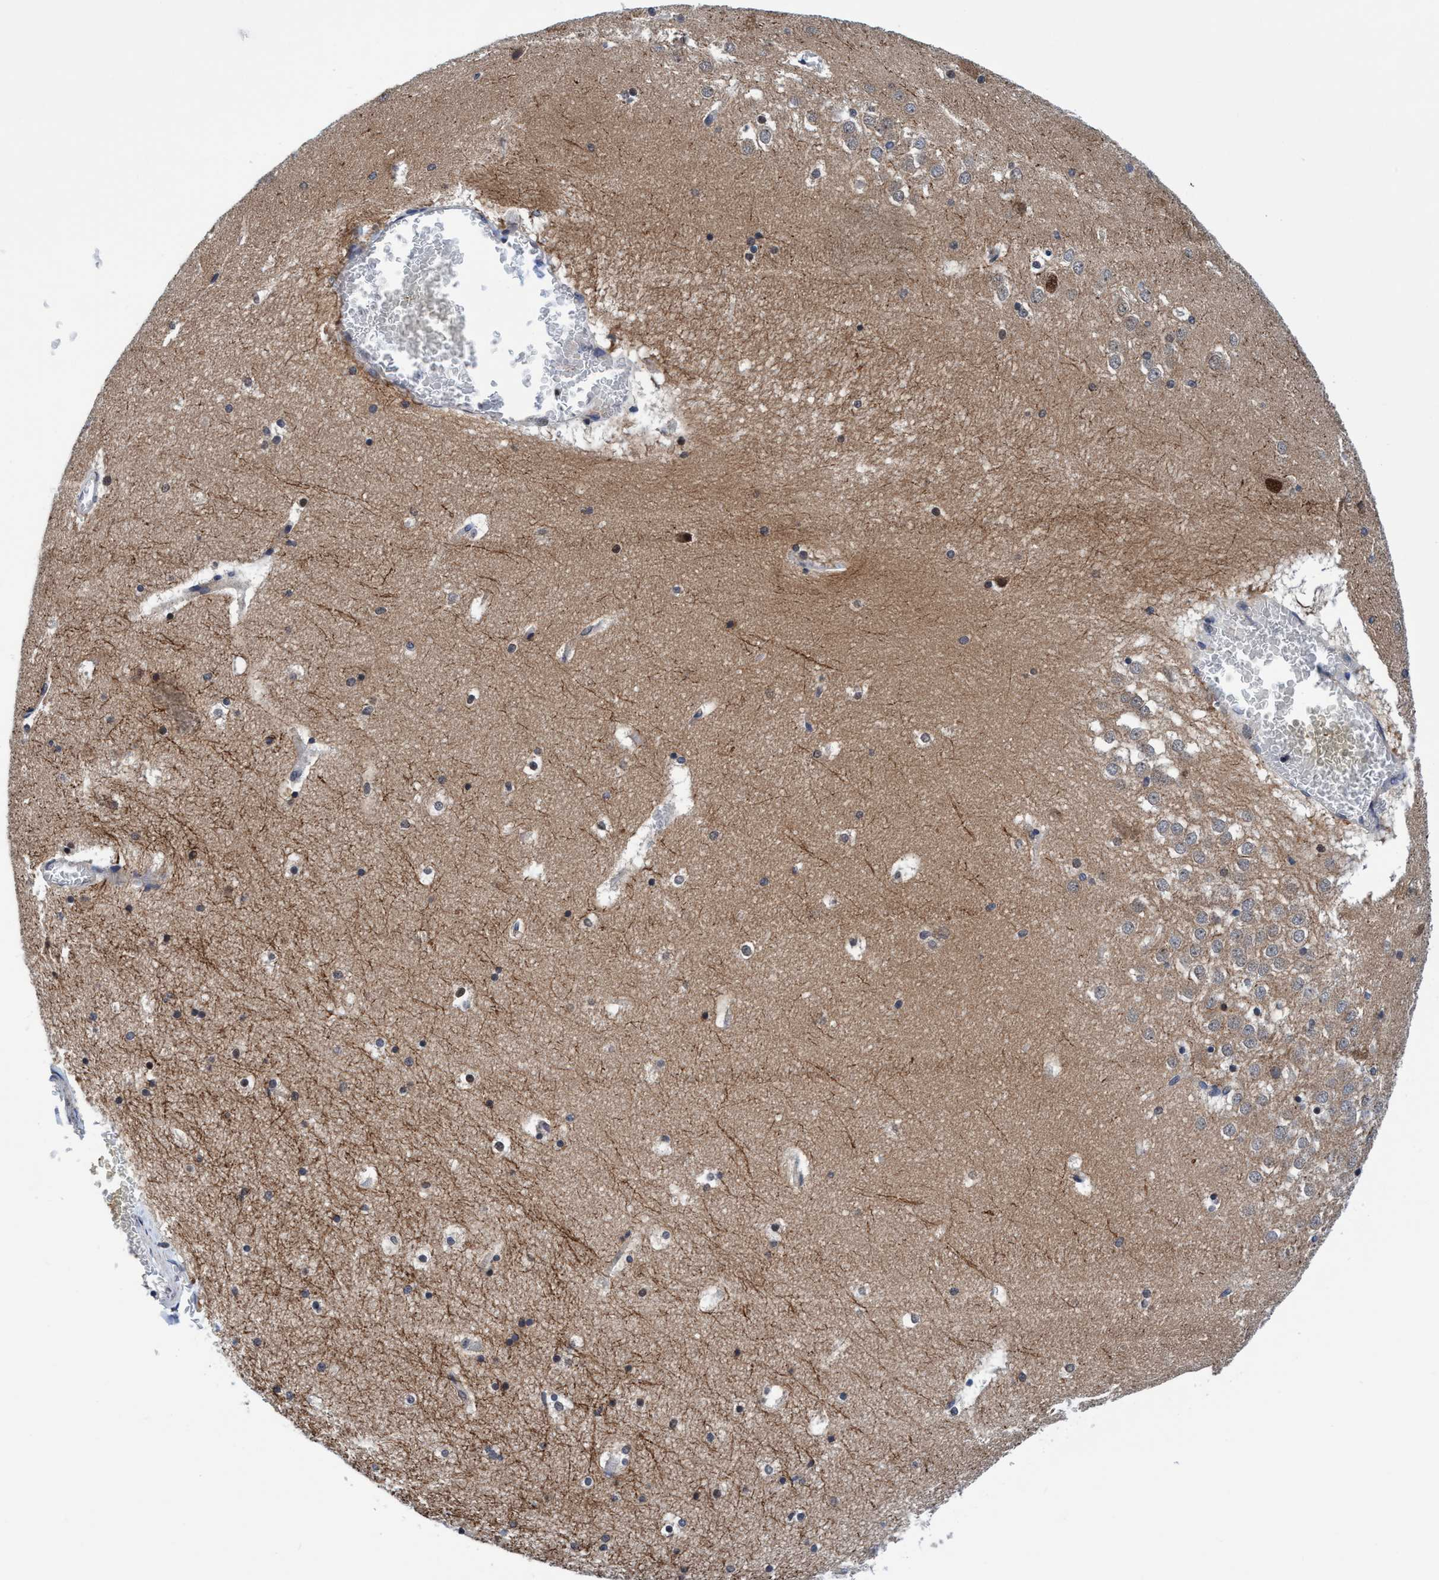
{"staining": {"intensity": "moderate", "quantity": "25%-75%", "location": "cytoplasmic/membranous"}, "tissue": "hippocampus", "cell_type": "Glial cells", "image_type": "normal", "snomed": [{"axis": "morphology", "description": "Normal tissue, NOS"}, {"axis": "topography", "description": "Hippocampus"}], "caption": "Glial cells display medium levels of moderate cytoplasmic/membranous staining in approximately 25%-75% of cells in benign hippocampus.", "gene": "AGAP2", "patient": {"sex": "male", "age": 45}}